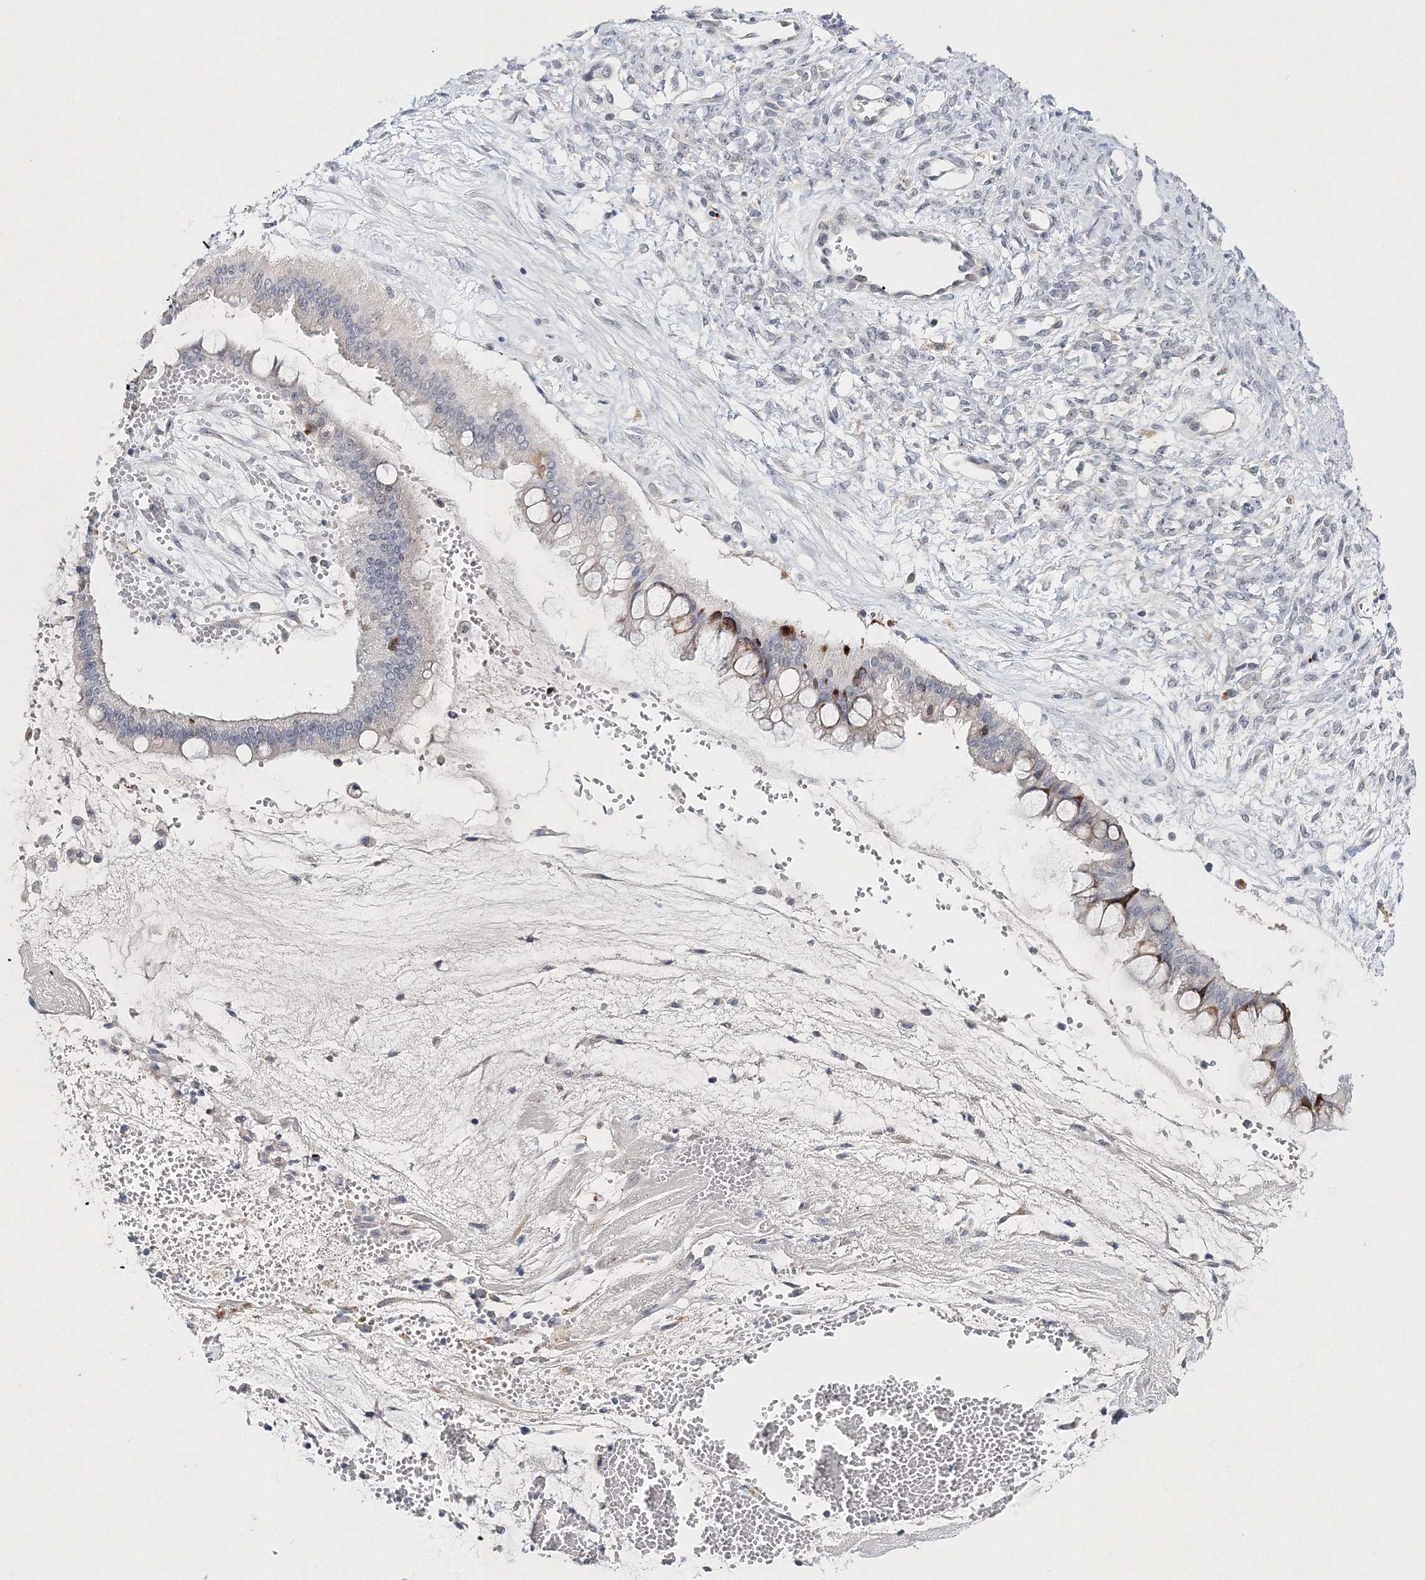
{"staining": {"intensity": "moderate", "quantity": "<25%", "location": "cytoplasmic/membranous"}, "tissue": "ovarian cancer", "cell_type": "Tumor cells", "image_type": "cancer", "snomed": [{"axis": "morphology", "description": "Cystadenocarcinoma, mucinous, NOS"}, {"axis": "topography", "description": "Ovary"}], "caption": "Ovarian cancer (mucinous cystadenocarcinoma) tissue displays moderate cytoplasmic/membranous expression in approximately <25% of tumor cells (DAB (3,3'-diaminobenzidine) IHC, brown staining for protein, blue staining for nuclei).", "gene": "MYOZ2", "patient": {"sex": "female", "age": 73}}